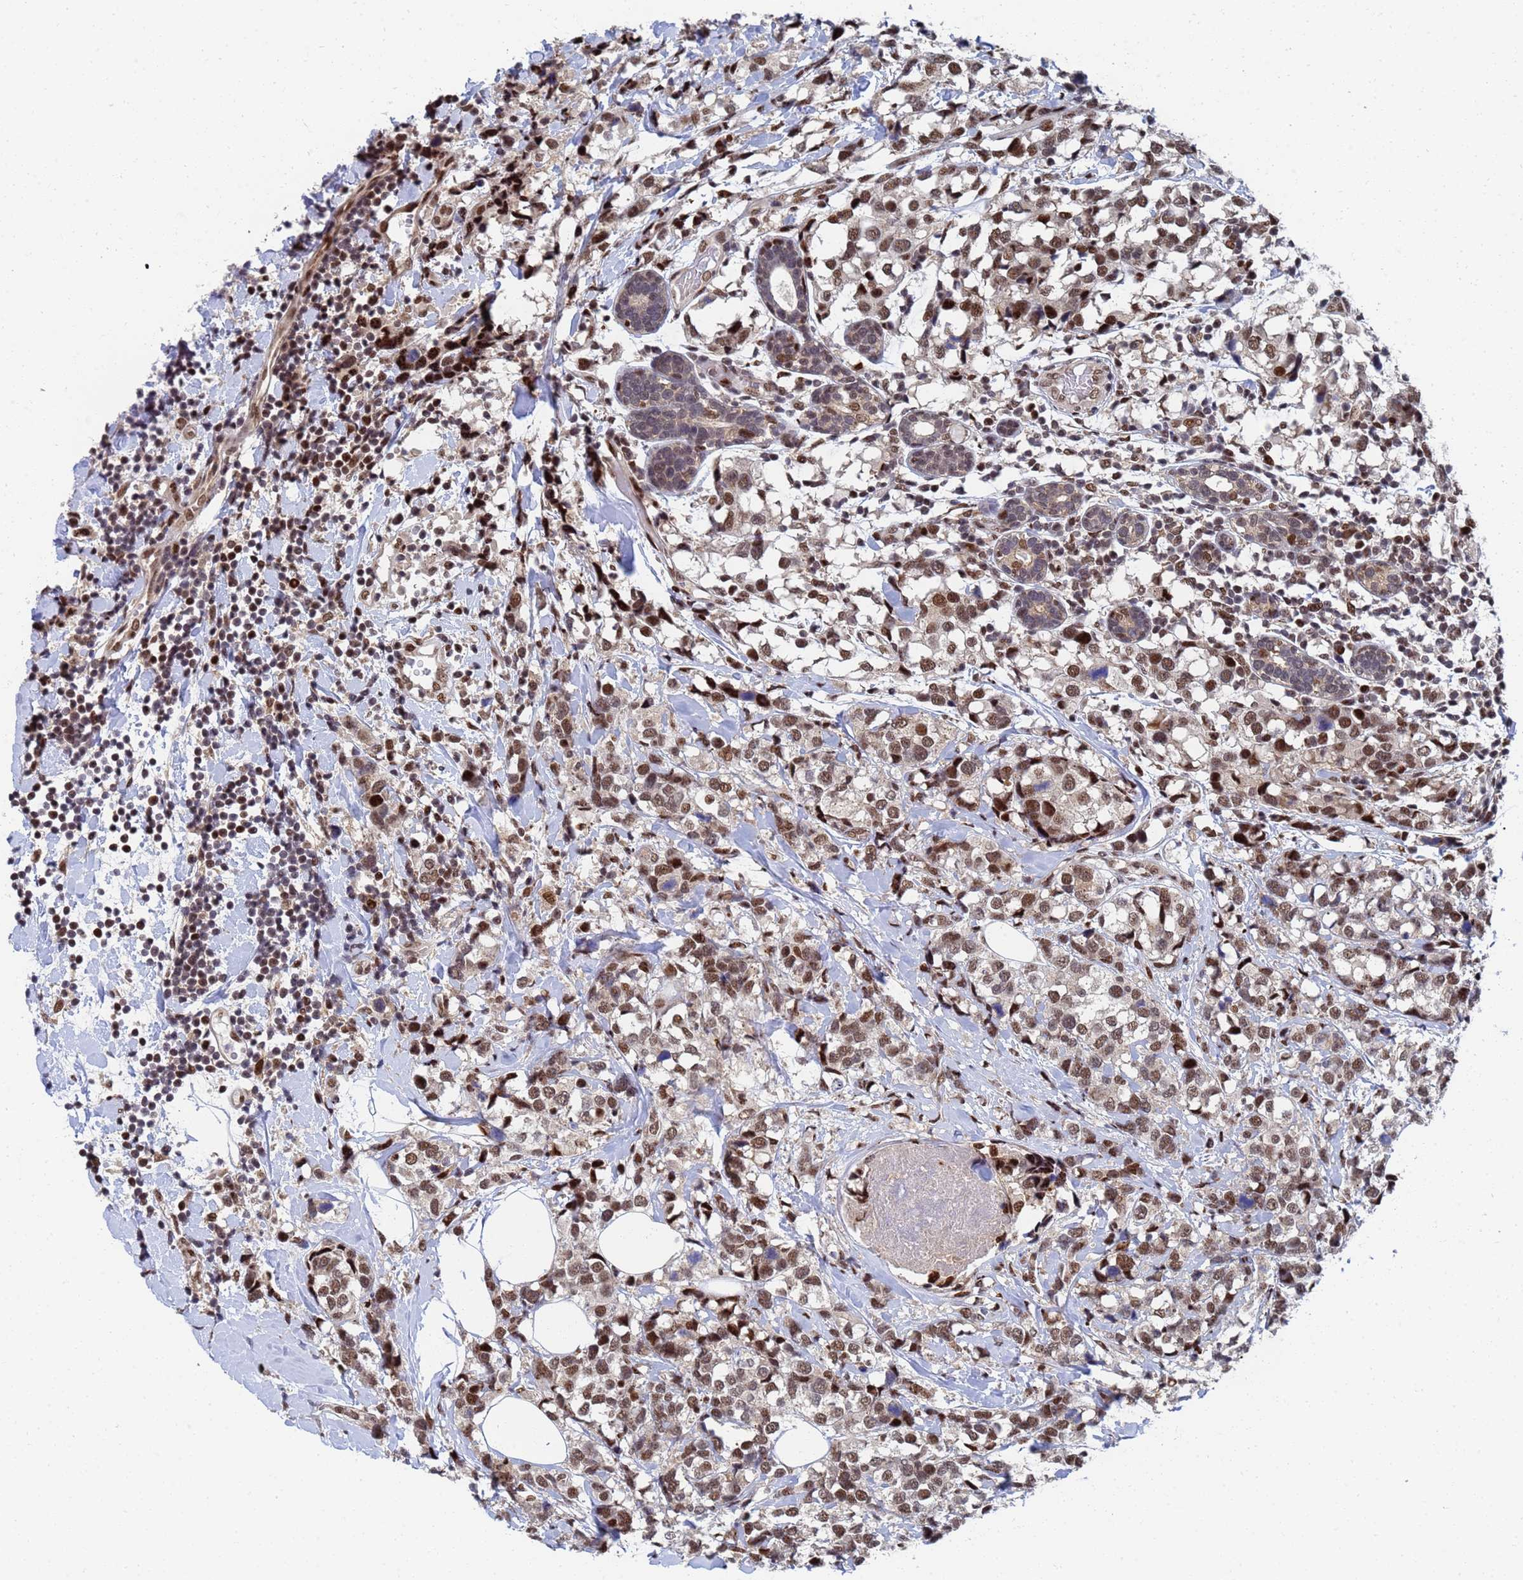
{"staining": {"intensity": "moderate", "quantity": ">75%", "location": "nuclear"}, "tissue": "breast cancer", "cell_type": "Tumor cells", "image_type": "cancer", "snomed": [{"axis": "morphology", "description": "Lobular carcinoma"}, {"axis": "topography", "description": "Breast"}], "caption": "Immunohistochemical staining of human breast cancer (lobular carcinoma) reveals moderate nuclear protein positivity in about >75% of tumor cells. The staining was performed using DAB, with brown indicating positive protein expression. Nuclei are stained blue with hematoxylin.", "gene": "AP5Z1", "patient": {"sex": "female", "age": 59}}